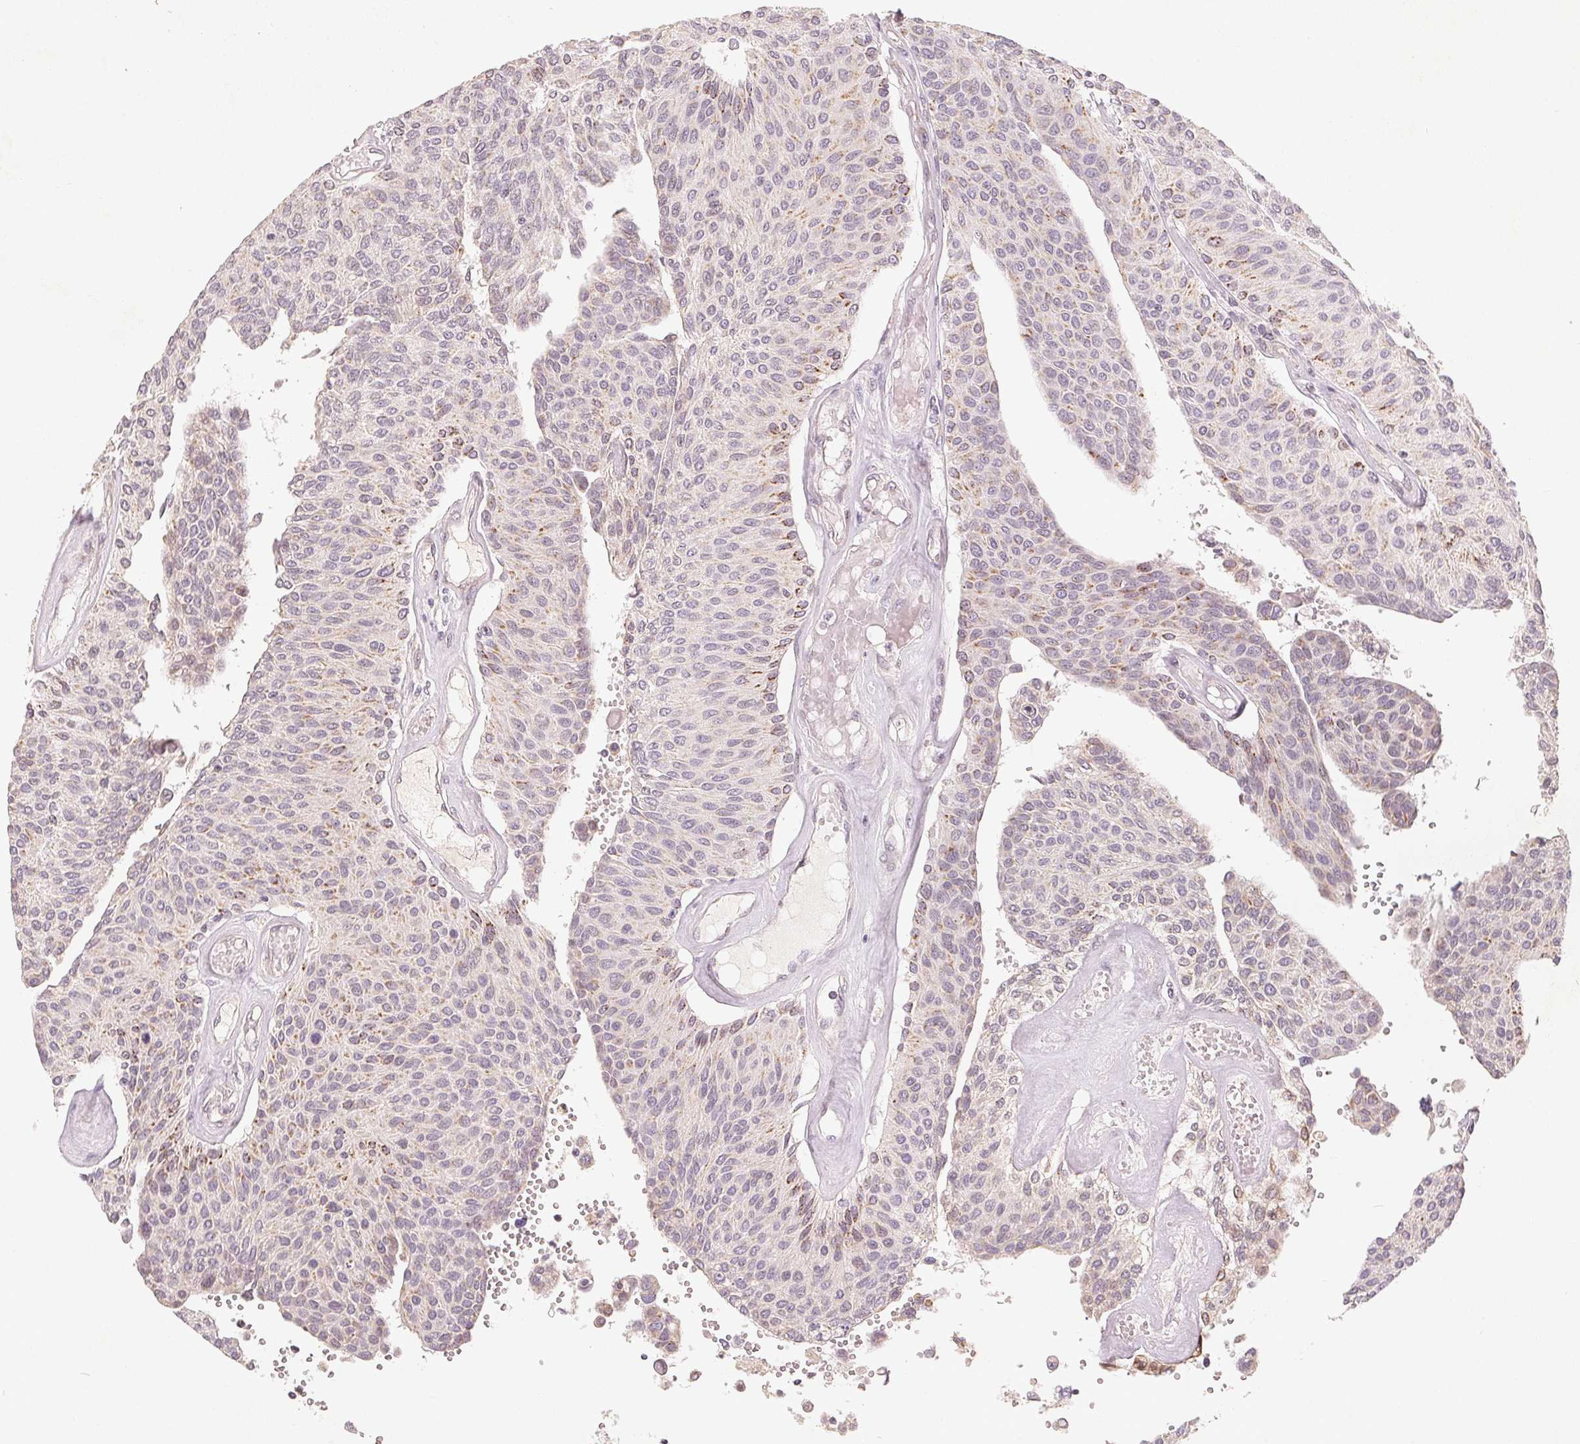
{"staining": {"intensity": "weak", "quantity": "25%-75%", "location": "cytoplasmic/membranous"}, "tissue": "urothelial cancer", "cell_type": "Tumor cells", "image_type": "cancer", "snomed": [{"axis": "morphology", "description": "Urothelial carcinoma, NOS"}, {"axis": "topography", "description": "Urinary bladder"}], "caption": "Human transitional cell carcinoma stained with a protein marker displays weak staining in tumor cells.", "gene": "TMSB15B", "patient": {"sex": "male", "age": 55}}